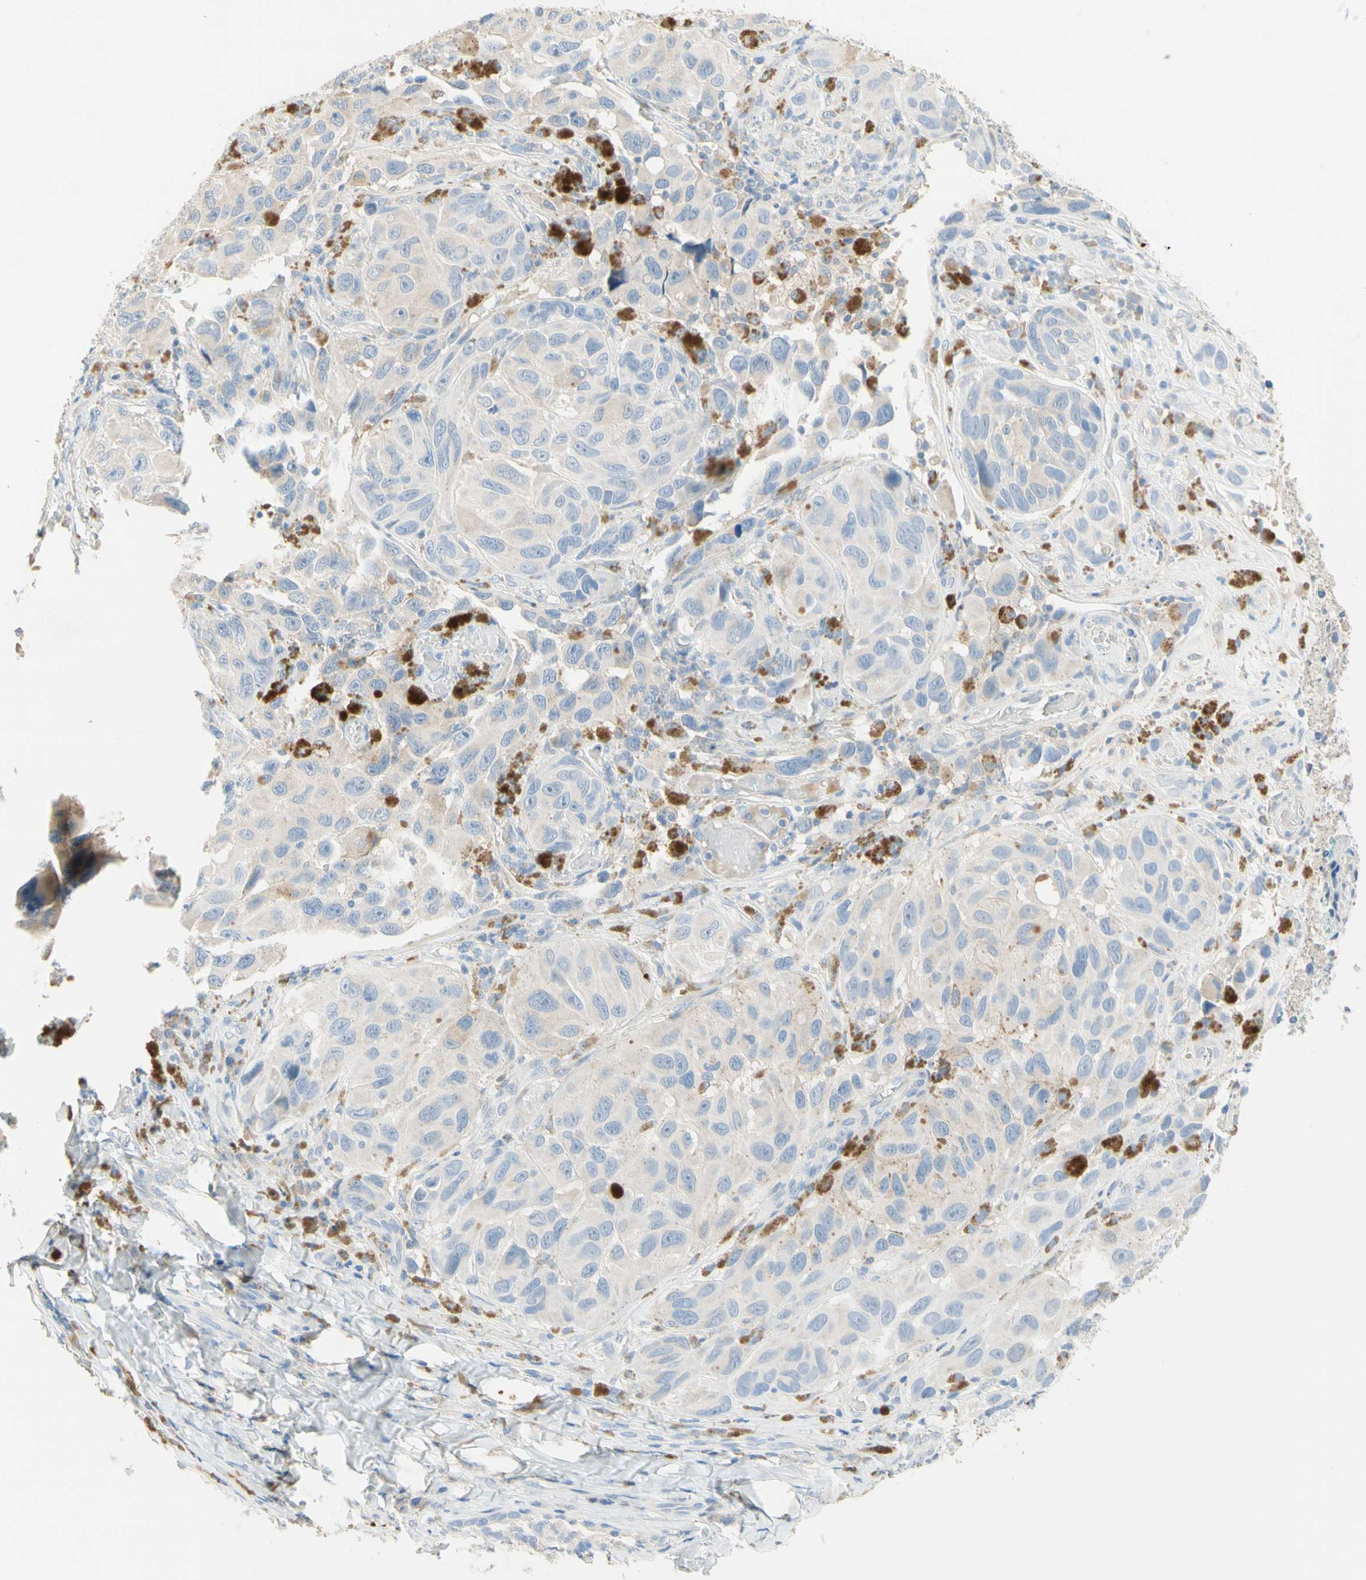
{"staining": {"intensity": "weak", "quantity": "<25%", "location": "cytoplasmic/membranous"}, "tissue": "melanoma", "cell_type": "Tumor cells", "image_type": "cancer", "snomed": [{"axis": "morphology", "description": "Malignant melanoma, NOS"}, {"axis": "topography", "description": "Skin"}], "caption": "Immunohistochemical staining of malignant melanoma displays no significant expression in tumor cells.", "gene": "NECTIN4", "patient": {"sex": "female", "age": 73}}